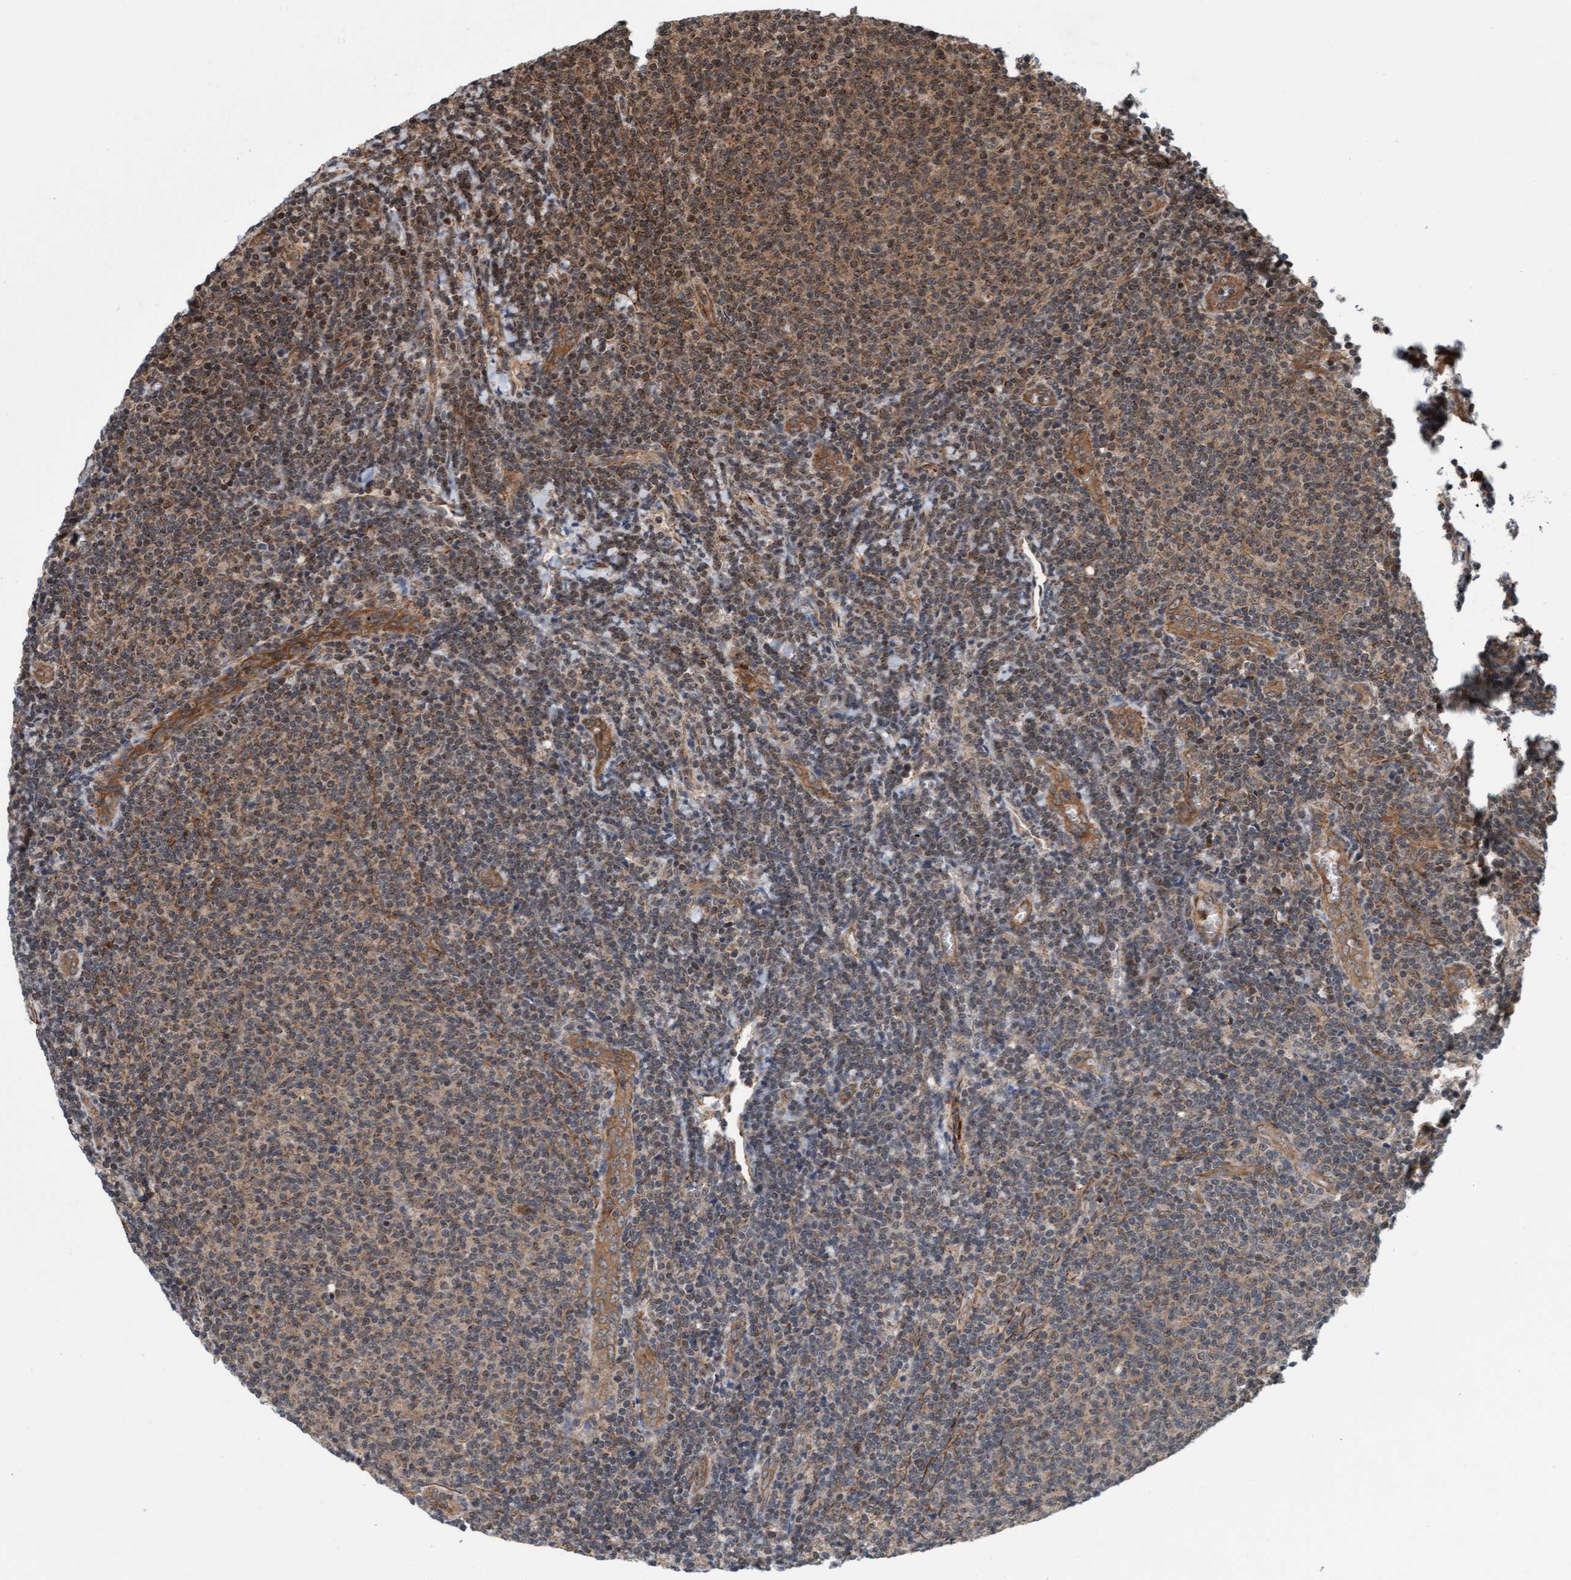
{"staining": {"intensity": "moderate", "quantity": "<25%", "location": "cytoplasmic/membranous,nuclear"}, "tissue": "lymphoma", "cell_type": "Tumor cells", "image_type": "cancer", "snomed": [{"axis": "morphology", "description": "Malignant lymphoma, non-Hodgkin's type, Low grade"}, {"axis": "topography", "description": "Lymph node"}], "caption": "Lymphoma stained for a protein exhibits moderate cytoplasmic/membranous and nuclear positivity in tumor cells. Using DAB (3,3'-diaminobenzidine) (brown) and hematoxylin (blue) stains, captured at high magnification using brightfield microscopy.", "gene": "STXBP4", "patient": {"sex": "male", "age": 66}}